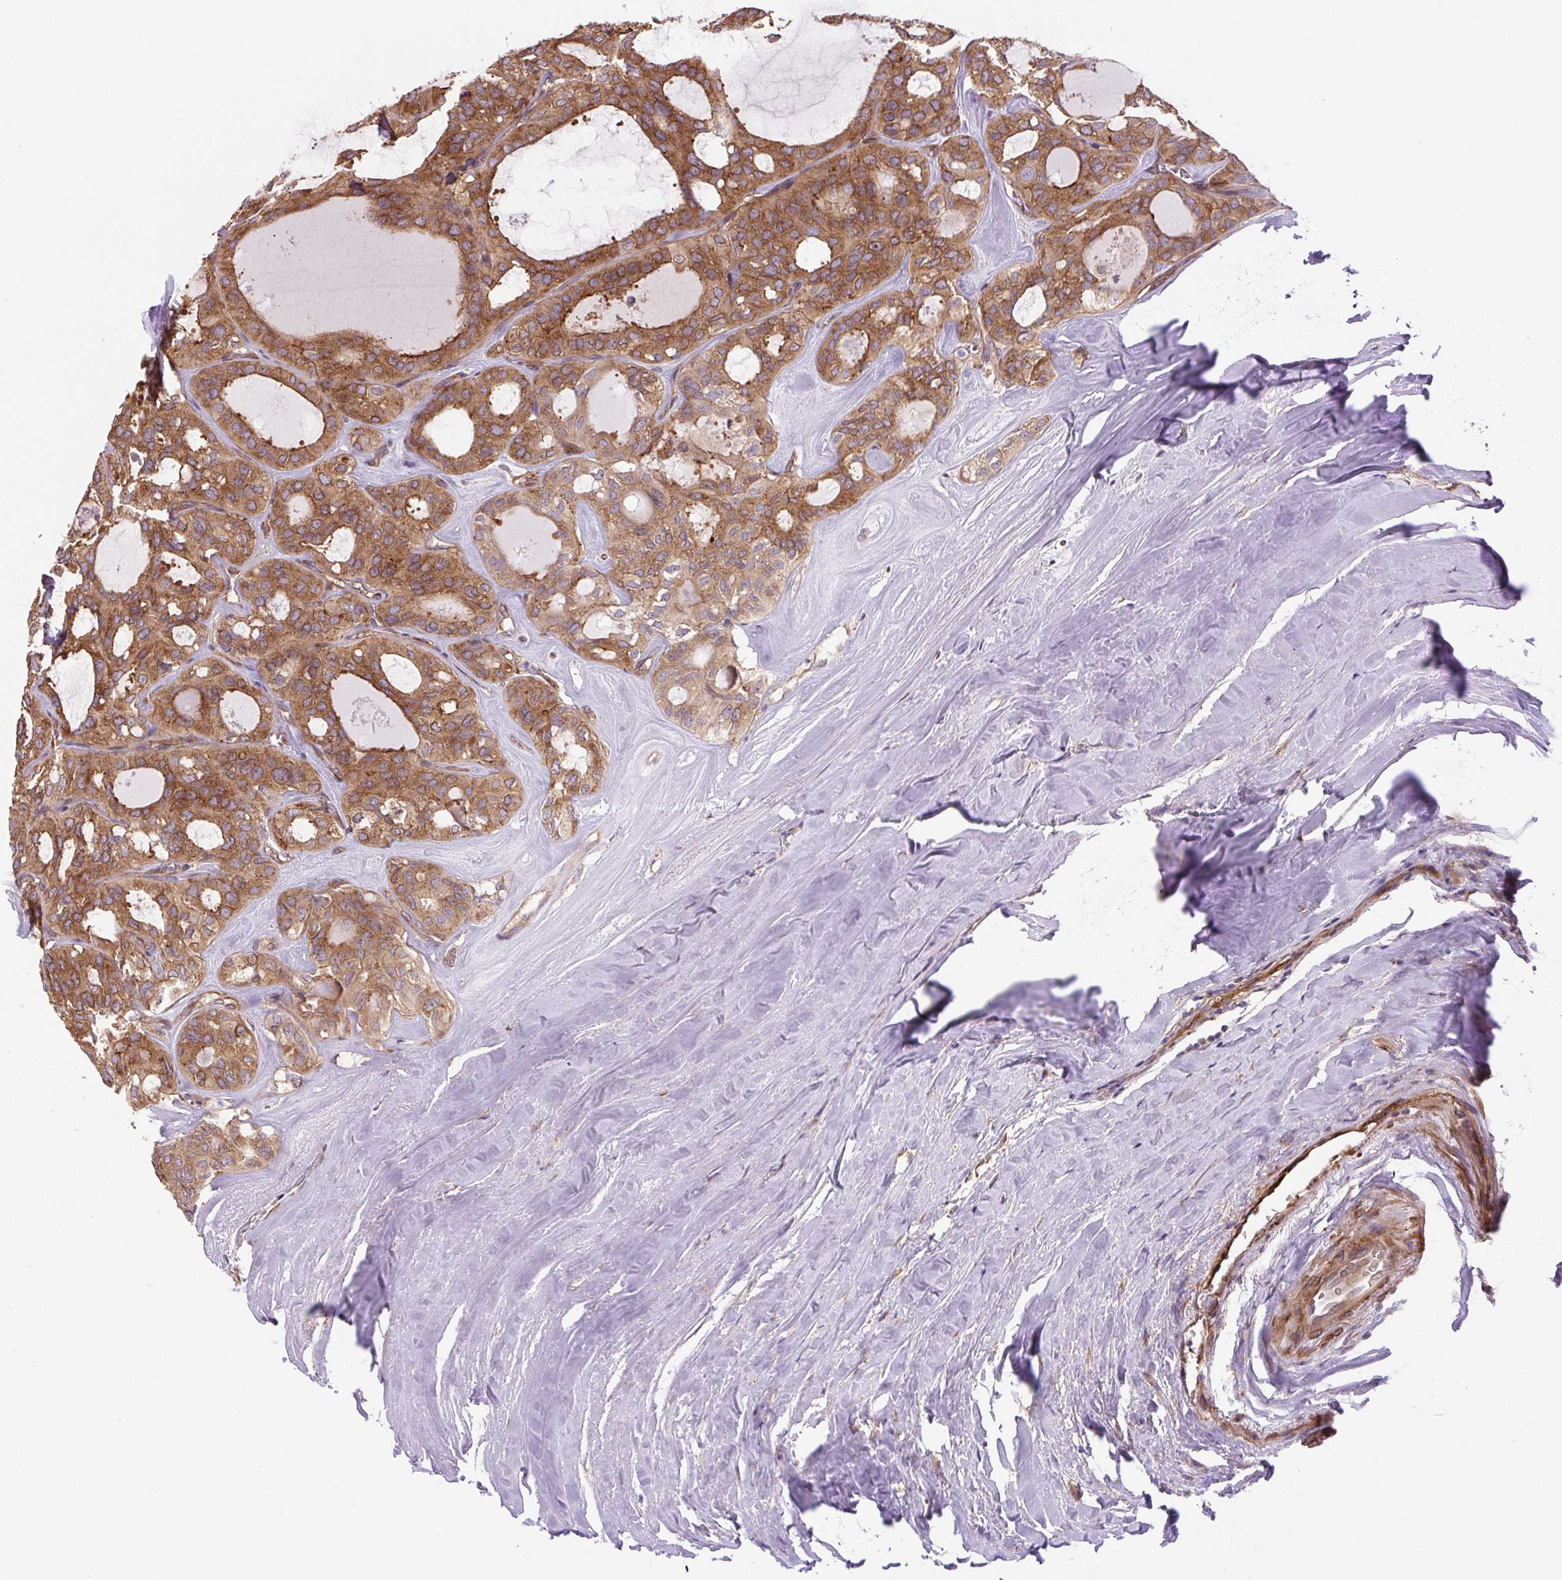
{"staining": {"intensity": "moderate", "quantity": ">75%", "location": "cytoplasmic/membranous"}, "tissue": "thyroid cancer", "cell_type": "Tumor cells", "image_type": "cancer", "snomed": [{"axis": "morphology", "description": "Follicular adenoma carcinoma, NOS"}, {"axis": "topography", "description": "Thyroid gland"}], "caption": "A micrograph of thyroid cancer (follicular adenoma carcinoma) stained for a protein shows moderate cytoplasmic/membranous brown staining in tumor cells.", "gene": "SEPTIN10", "patient": {"sex": "male", "age": 75}}